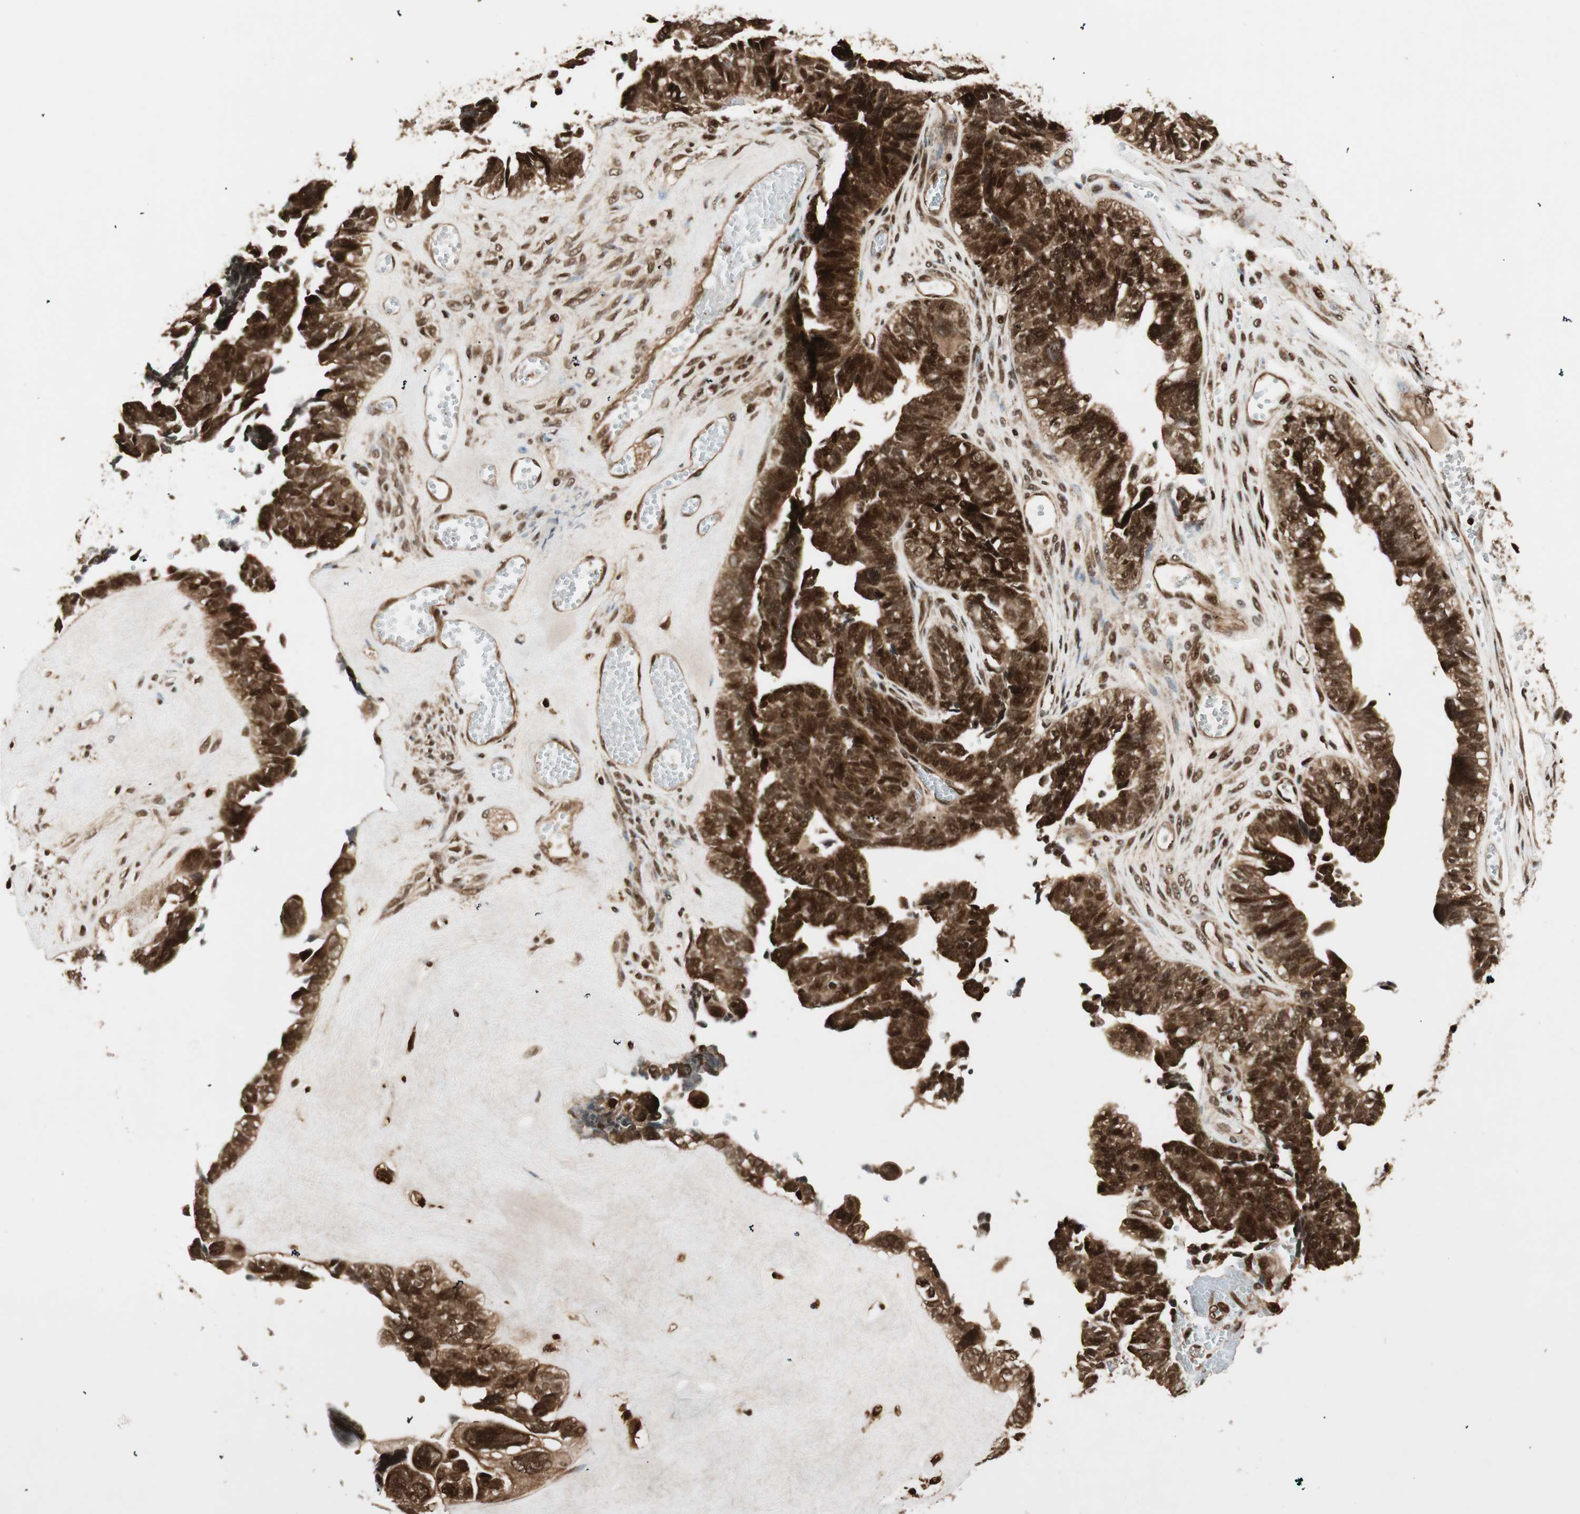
{"staining": {"intensity": "strong", "quantity": ">75%", "location": "cytoplasmic/membranous,nuclear"}, "tissue": "ovarian cancer", "cell_type": "Tumor cells", "image_type": "cancer", "snomed": [{"axis": "morphology", "description": "Cystadenocarcinoma, serous, NOS"}, {"axis": "topography", "description": "Ovary"}], "caption": "Immunohistochemical staining of serous cystadenocarcinoma (ovarian) exhibits high levels of strong cytoplasmic/membranous and nuclear protein staining in about >75% of tumor cells. (brown staining indicates protein expression, while blue staining denotes nuclei).", "gene": "RPA3", "patient": {"sex": "female", "age": 79}}